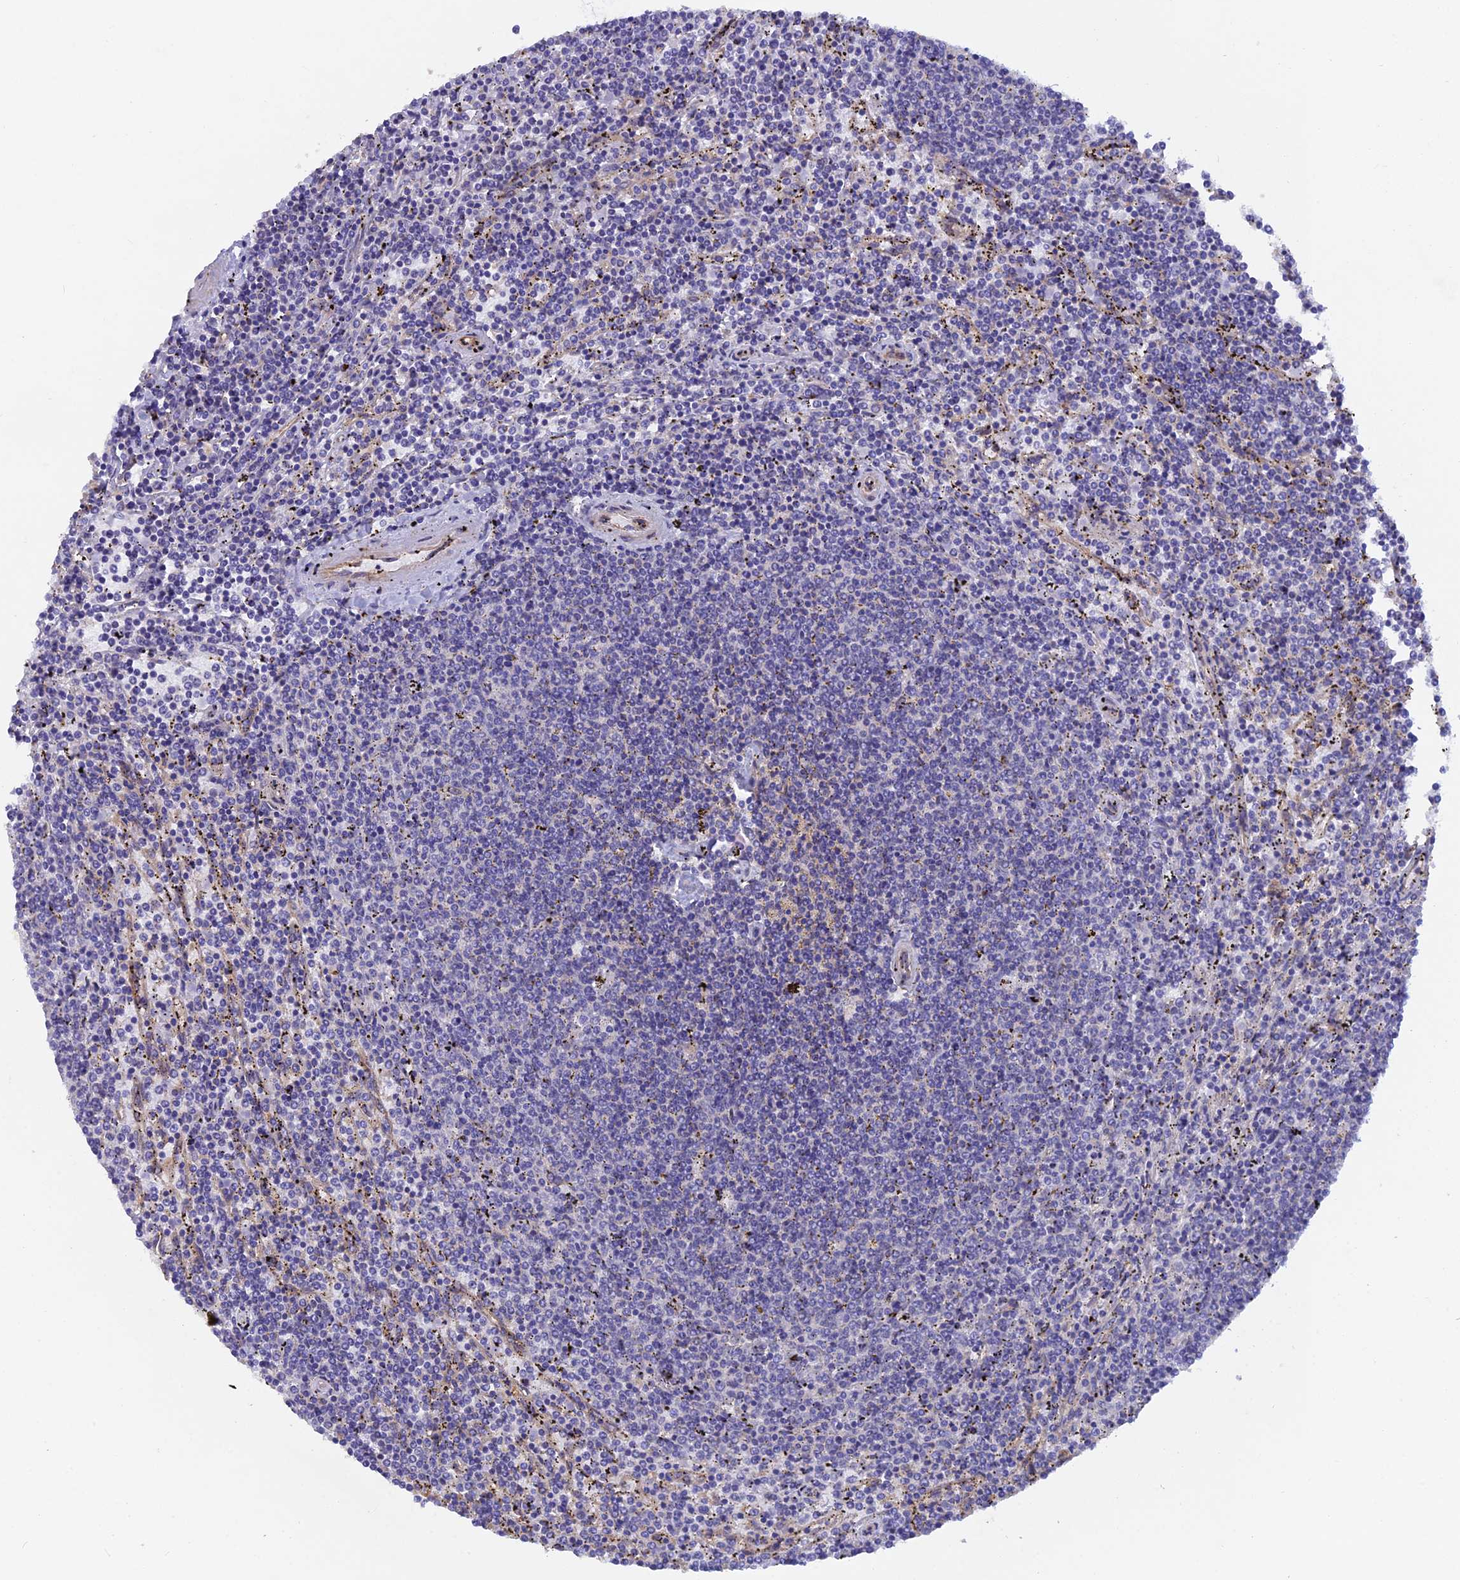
{"staining": {"intensity": "negative", "quantity": "none", "location": "none"}, "tissue": "lymphoma", "cell_type": "Tumor cells", "image_type": "cancer", "snomed": [{"axis": "morphology", "description": "Malignant lymphoma, non-Hodgkin's type, Low grade"}, {"axis": "topography", "description": "Spleen"}], "caption": "DAB (3,3'-diaminobenzidine) immunohistochemical staining of human lymphoma shows no significant staining in tumor cells.", "gene": "FZR1", "patient": {"sex": "female", "age": 50}}